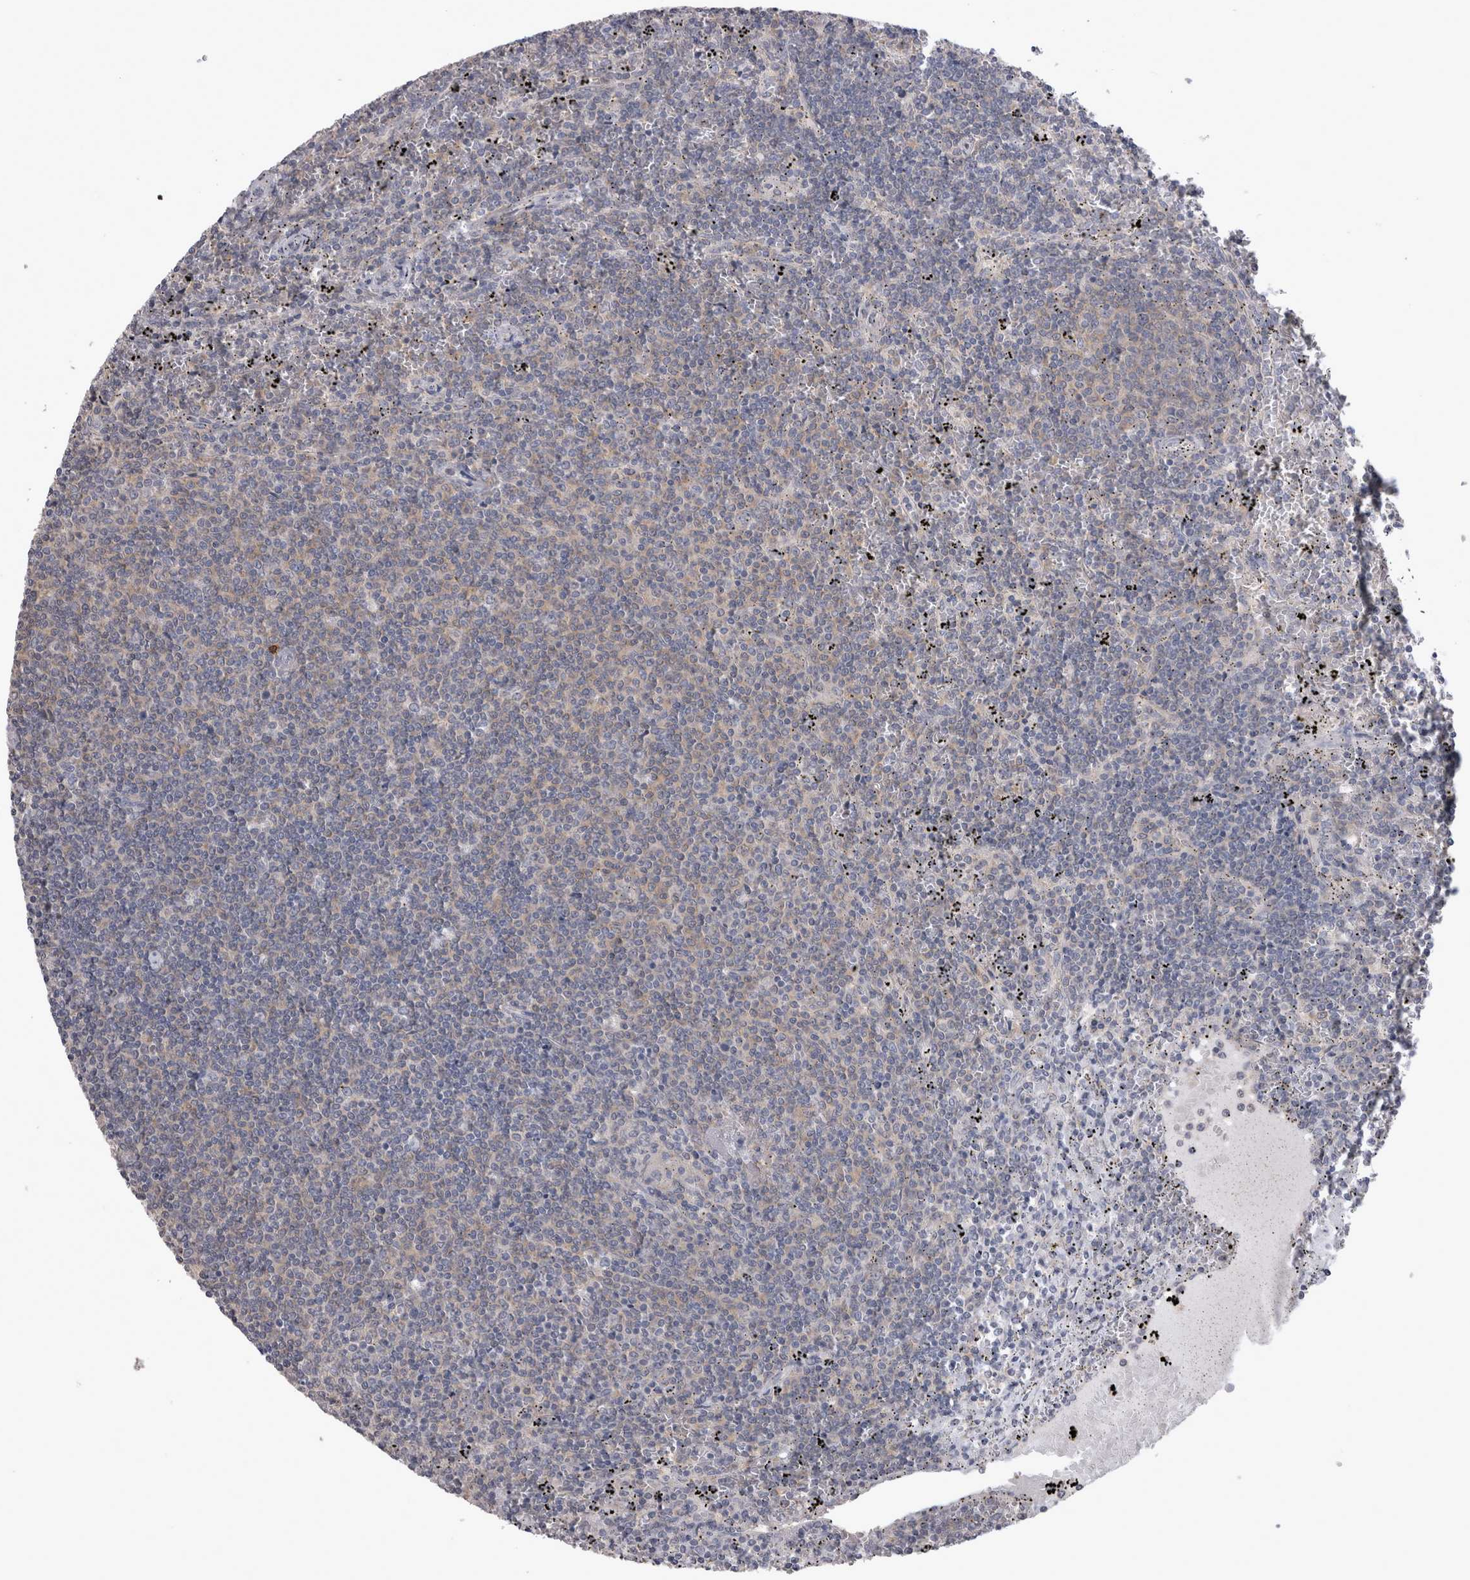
{"staining": {"intensity": "negative", "quantity": "none", "location": "none"}, "tissue": "lymphoma", "cell_type": "Tumor cells", "image_type": "cancer", "snomed": [{"axis": "morphology", "description": "Malignant lymphoma, non-Hodgkin's type, Low grade"}, {"axis": "topography", "description": "Spleen"}], "caption": "Photomicrograph shows no protein expression in tumor cells of malignant lymphoma, non-Hodgkin's type (low-grade) tissue.", "gene": "LRRC40", "patient": {"sex": "female", "age": 50}}